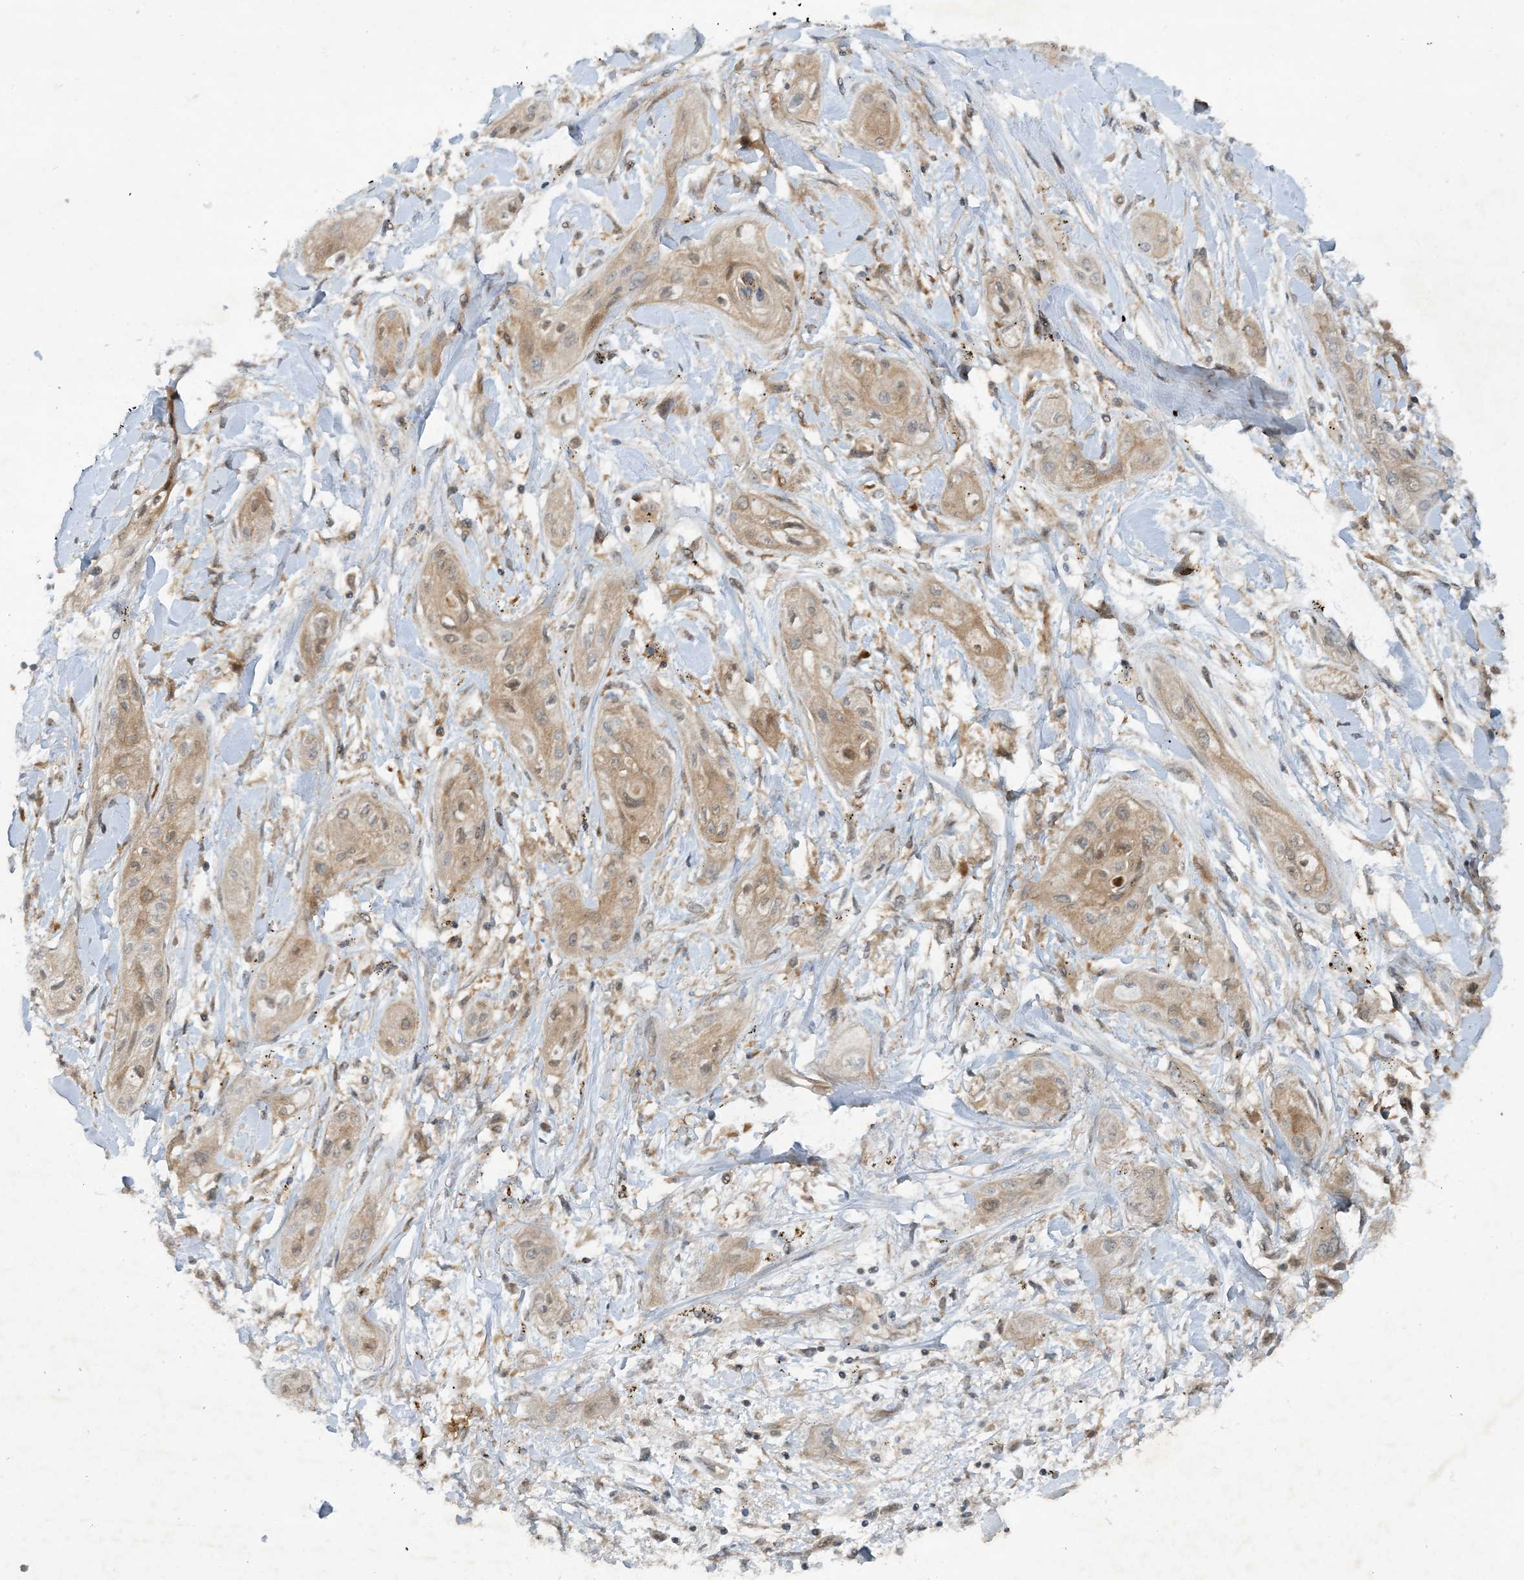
{"staining": {"intensity": "moderate", "quantity": ">75%", "location": "cytoplasmic/membranous"}, "tissue": "lung cancer", "cell_type": "Tumor cells", "image_type": "cancer", "snomed": [{"axis": "morphology", "description": "Squamous cell carcinoma, NOS"}, {"axis": "topography", "description": "Lung"}], "caption": "Lung cancer stained for a protein (brown) reveals moderate cytoplasmic/membranous positive expression in about >75% of tumor cells.", "gene": "STAM2", "patient": {"sex": "female", "age": 47}}